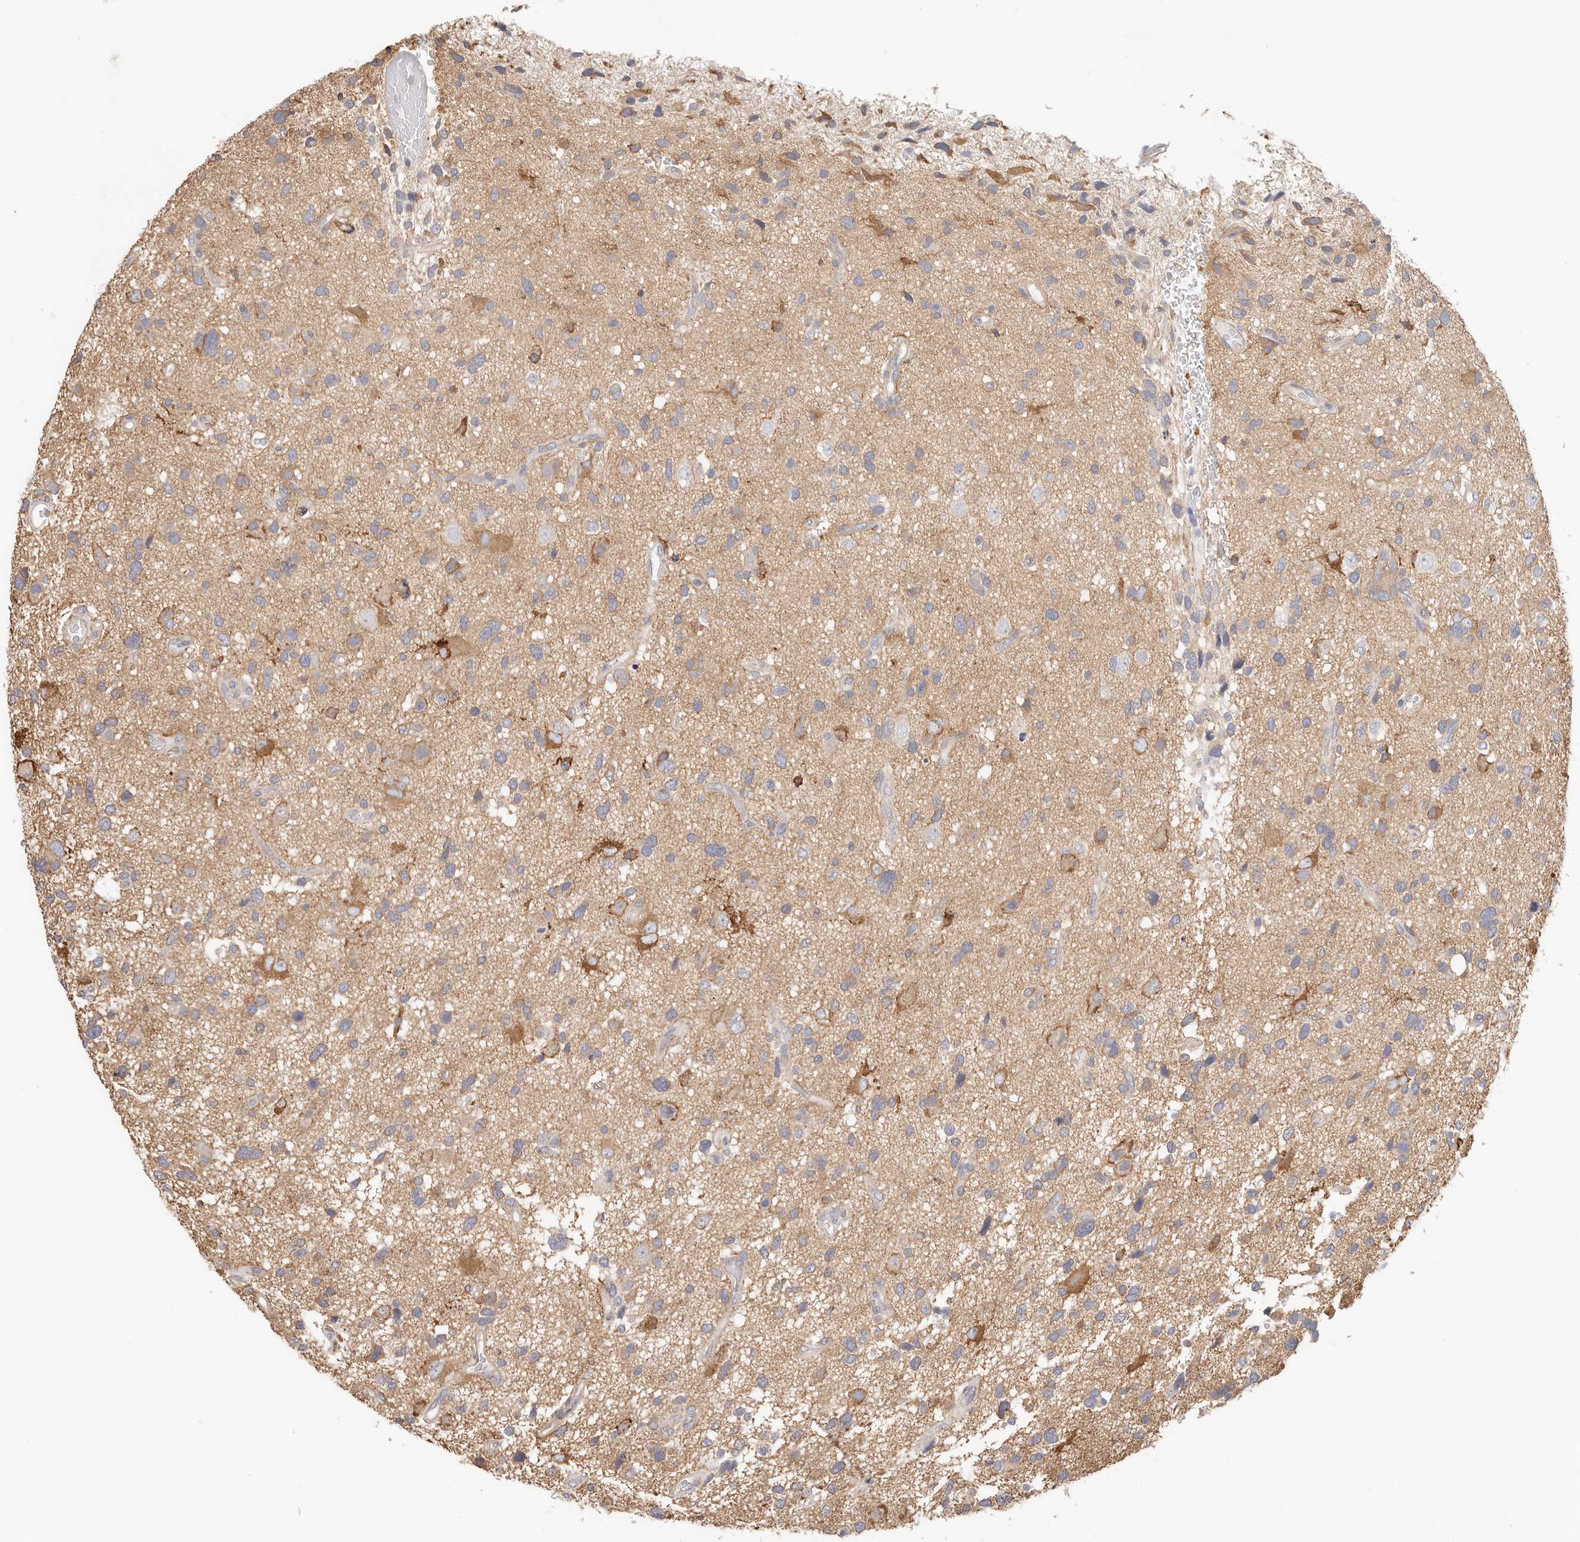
{"staining": {"intensity": "moderate", "quantity": "25%-75%", "location": "cytoplasmic/membranous"}, "tissue": "glioma", "cell_type": "Tumor cells", "image_type": "cancer", "snomed": [{"axis": "morphology", "description": "Glioma, malignant, High grade"}, {"axis": "topography", "description": "Brain"}], "caption": "Protein positivity by IHC reveals moderate cytoplasmic/membranous staining in approximately 25%-75% of tumor cells in glioma.", "gene": "AFDN", "patient": {"sex": "male", "age": 33}}